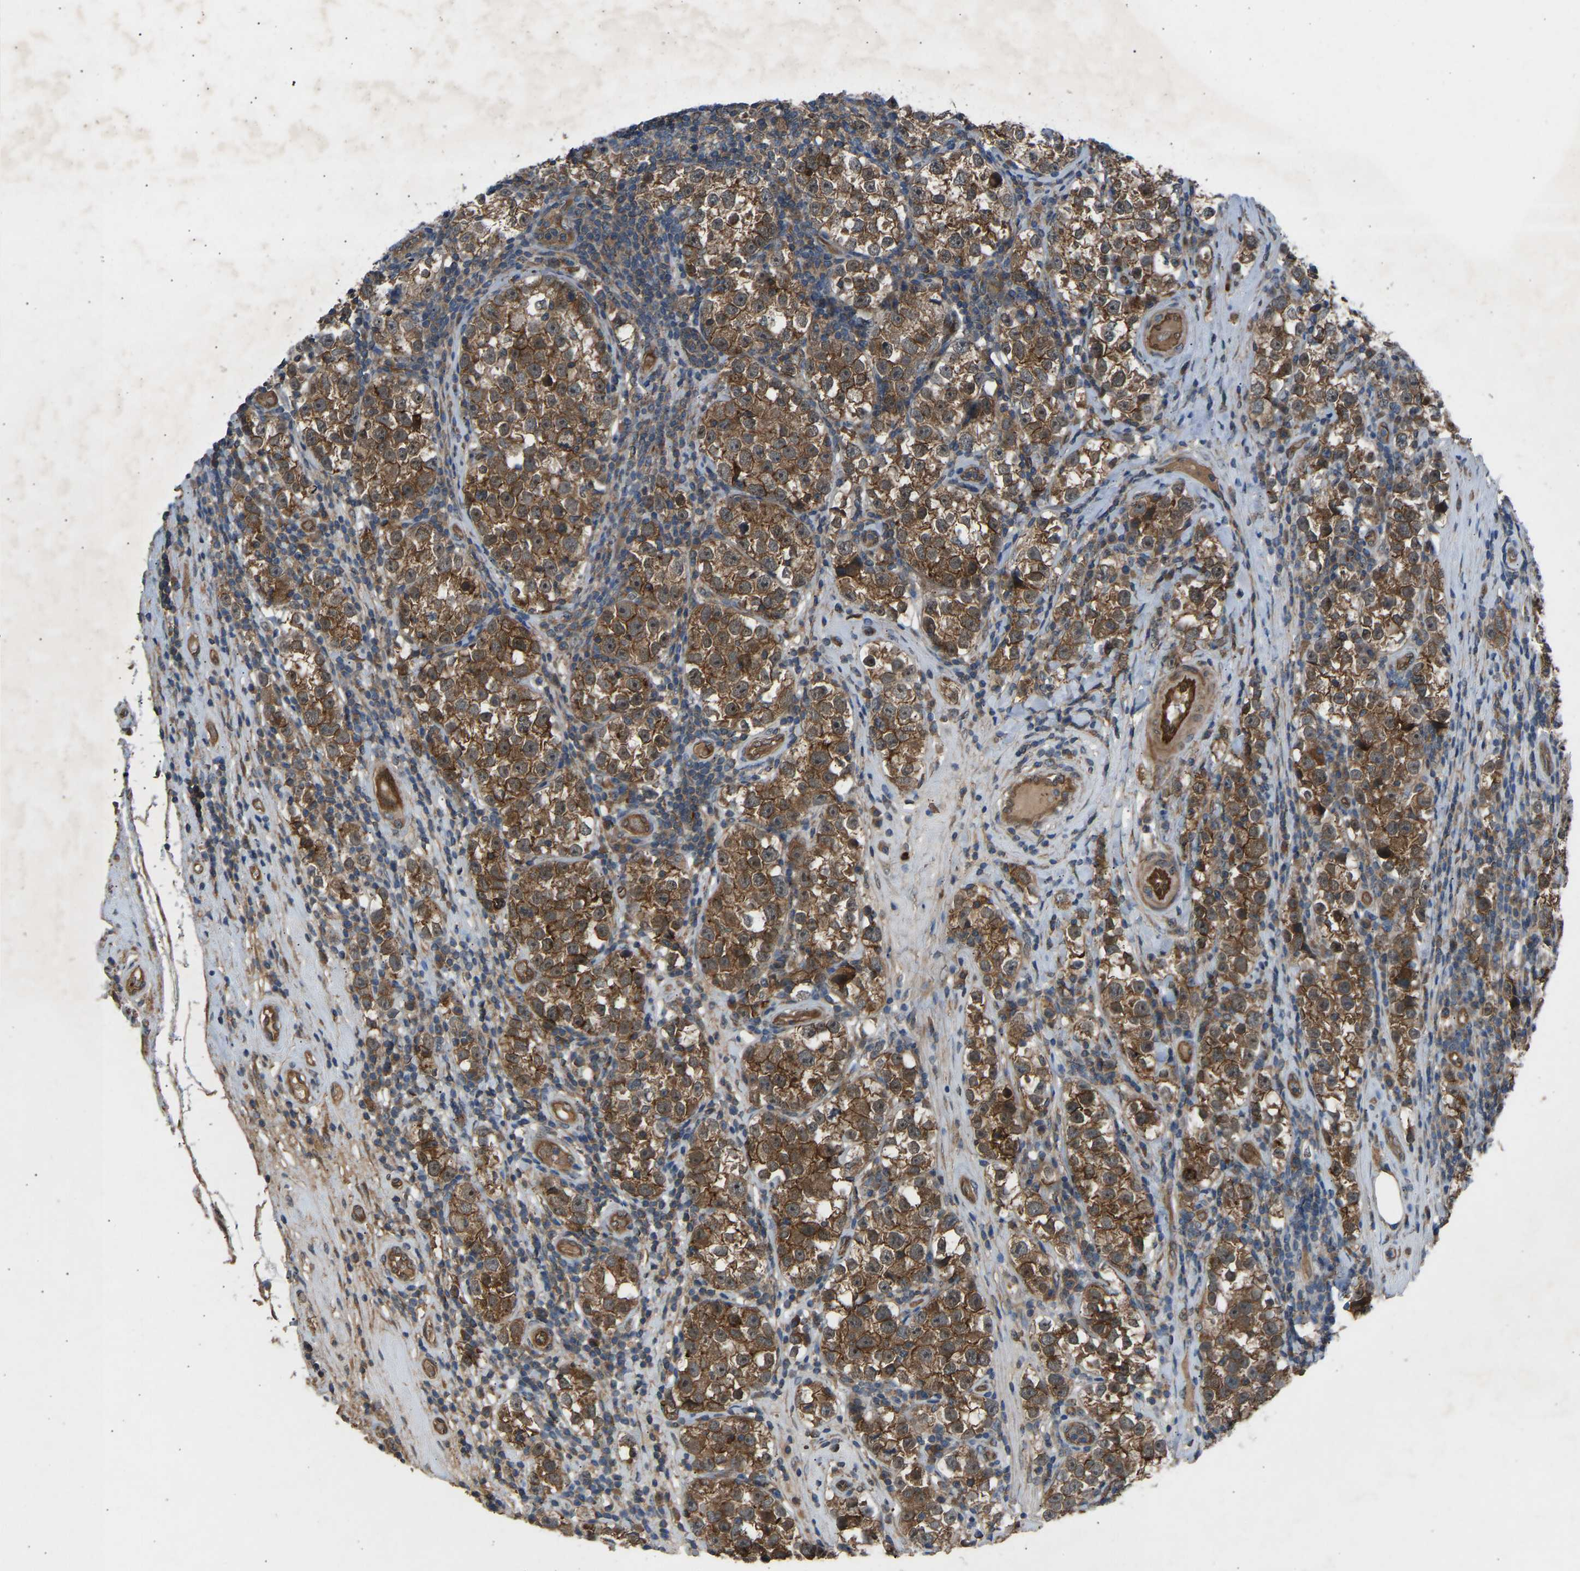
{"staining": {"intensity": "moderate", "quantity": ">75%", "location": "cytoplasmic/membranous"}, "tissue": "testis cancer", "cell_type": "Tumor cells", "image_type": "cancer", "snomed": [{"axis": "morphology", "description": "Normal tissue, NOS"}, {"axis": "morphology", "description": "Seminoma, NOS"}, {"axis": "topography", "description": "Testis"}], "caption": "Seminoma (testis) stained for a protein (brown) shows moderate cytoplasmic/membranous positive expression in about >75% of tumor cells.", "gene": "GAS2L1", "patient": {"sex": "male", "age": 43}}